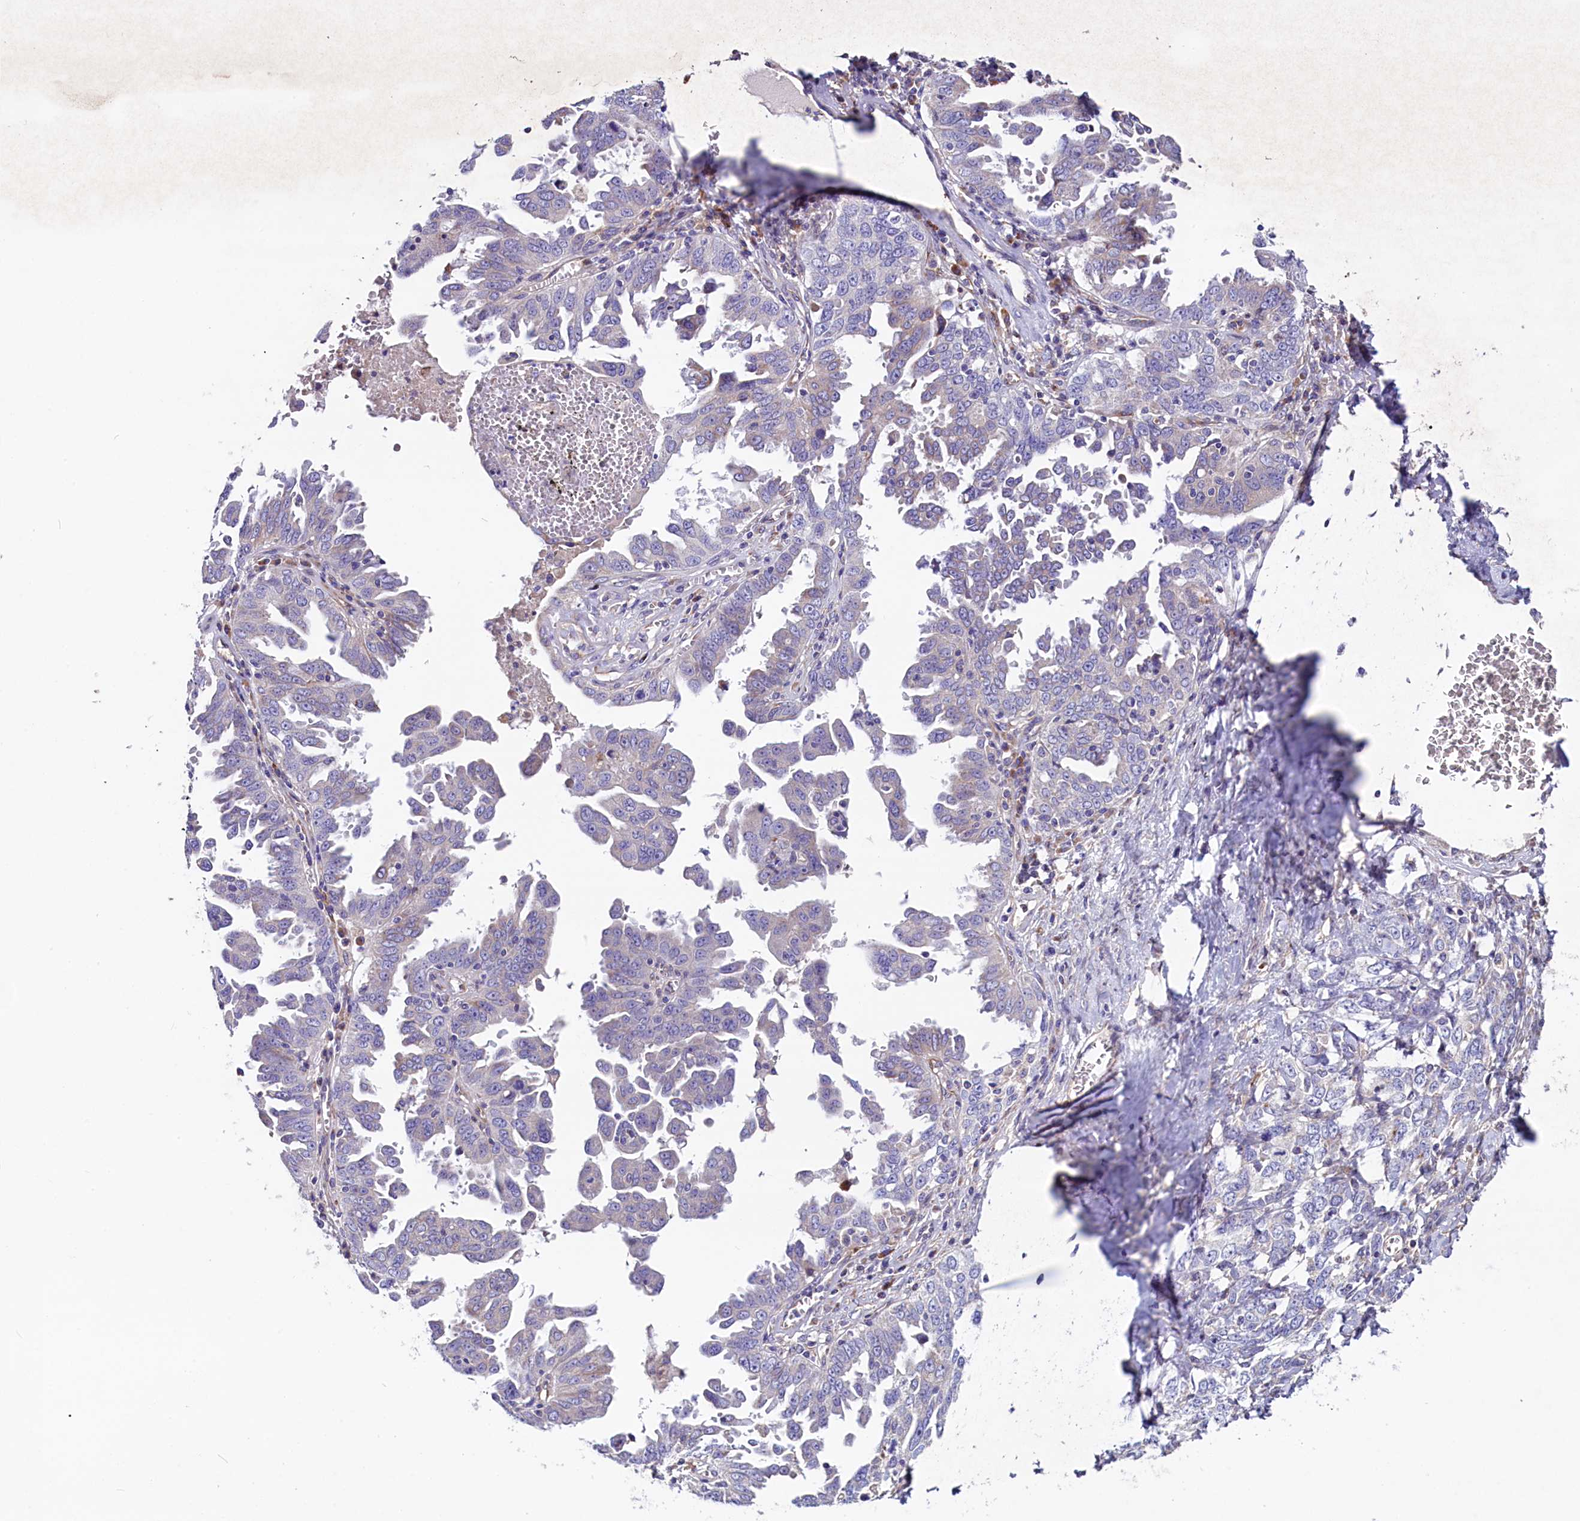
{"staining": {"intensity": "negative", "quantity": "none", "location": "none"}, "tissue": "ovarian cancer", "cell_type": "Tumor cells", "image_type": "cancer", "snomed": [{"axis": "morphology", "description": "Carcinoma, endometroid"}, {"axis": "topography", "description": "Ovary"}], "caption": "The micrograph shows no staining of tumor cells in ovarian cancer.", "gene": "GPR108", "patient": {"sex": "female", "age": 62}}